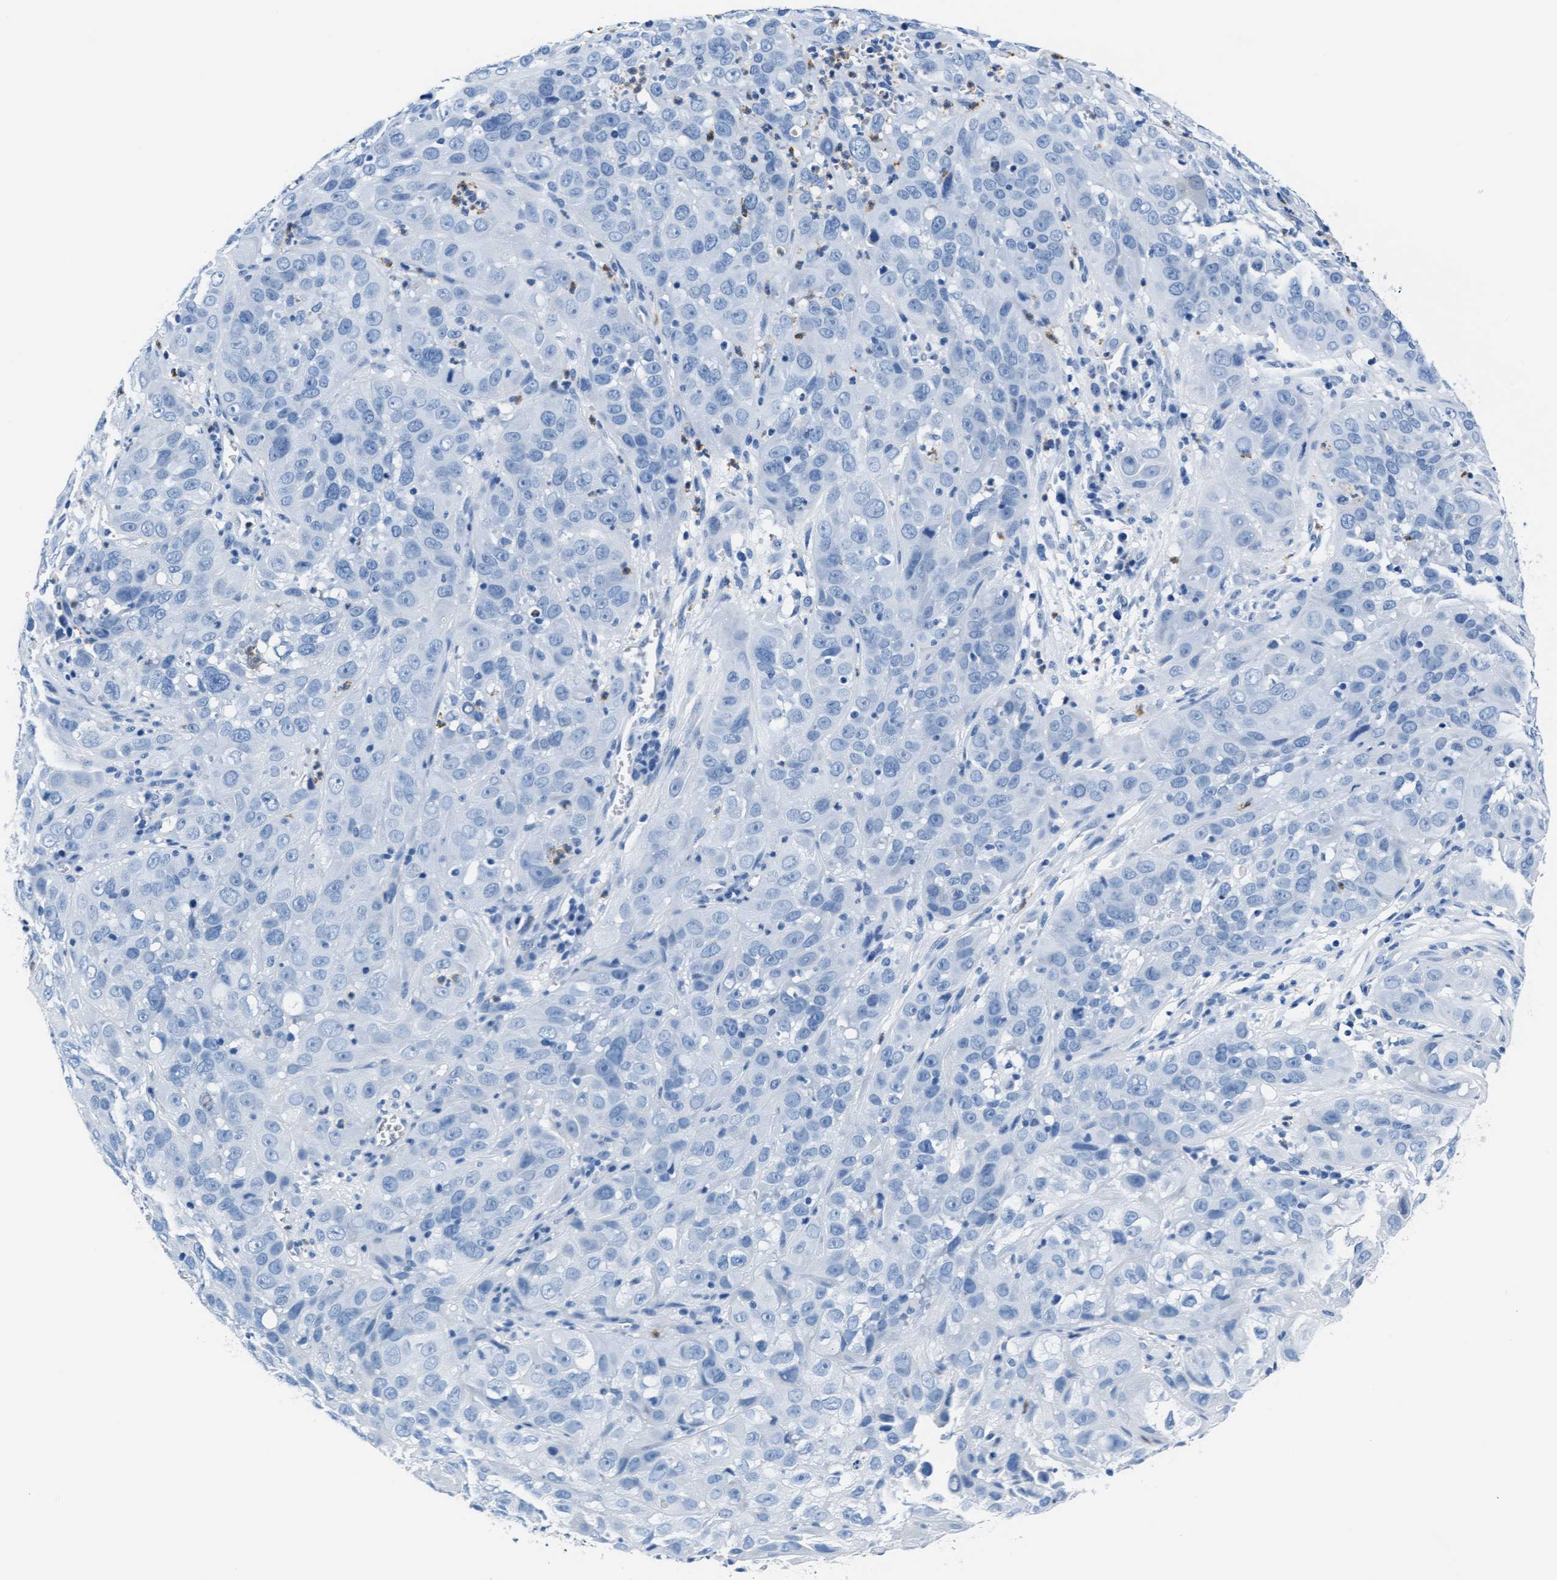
{"staining": {"intensity": "negative", "quantity": "none", "location": "none"}, "tissue": "cervical cancer", "cell_type": "Tumor cells", "image_type": "cancer", "snomed": [{"axis": "morphology", "description": "Squamous cell carcinoma, NOS"}, {"axis": "topography", "description": "Cervix"}], "caption": "An IHC micrograph of cervical cancer is shown. There is no staining in tumor cells of cervical cancer.", "gene": "MMP8", "patient": {"sex": "female", "age": 32}}